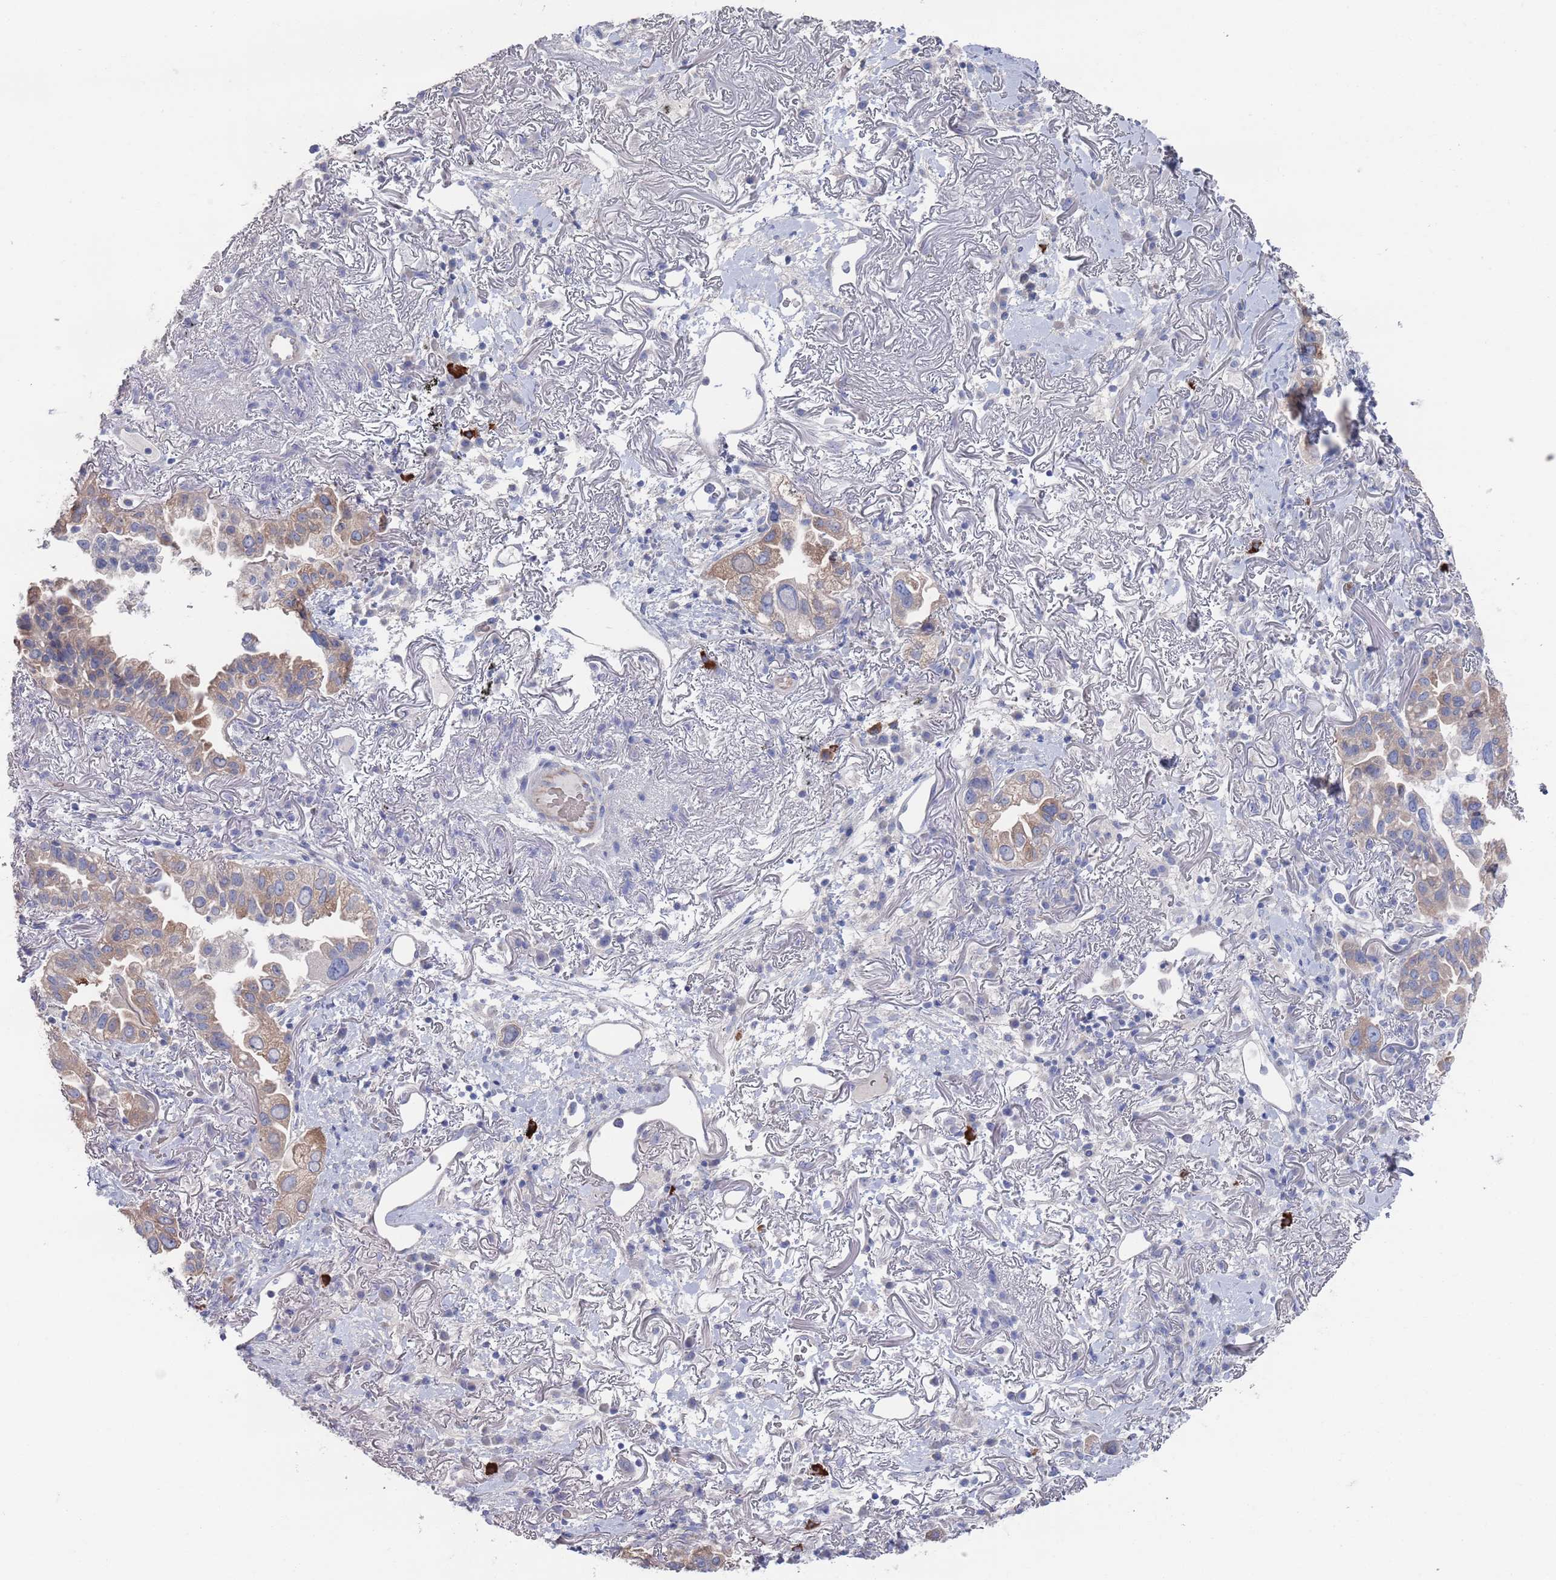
{"staining": {"intensity": "weak", "quantity": "25%-75%", "location": "cytoplasmic/membranous"}, "tissue": "lung cancer", "cell_type": "Tumor cells", "image_type": "cancer", "snomed": [{"axis": "morphology", "description": "Adenocarcinoma, NOS"}, {"axis": "topography", "description": "Lung"}], "caption": "IHC (DAB) staining of lung cancer (adenocarcinoma) reveals weak cytoplasmic/membranous protein positivity in about 25%-75% of tumor cells.", "gene": "TMCO3", "patient": {"sex": "female", "age": 69}}